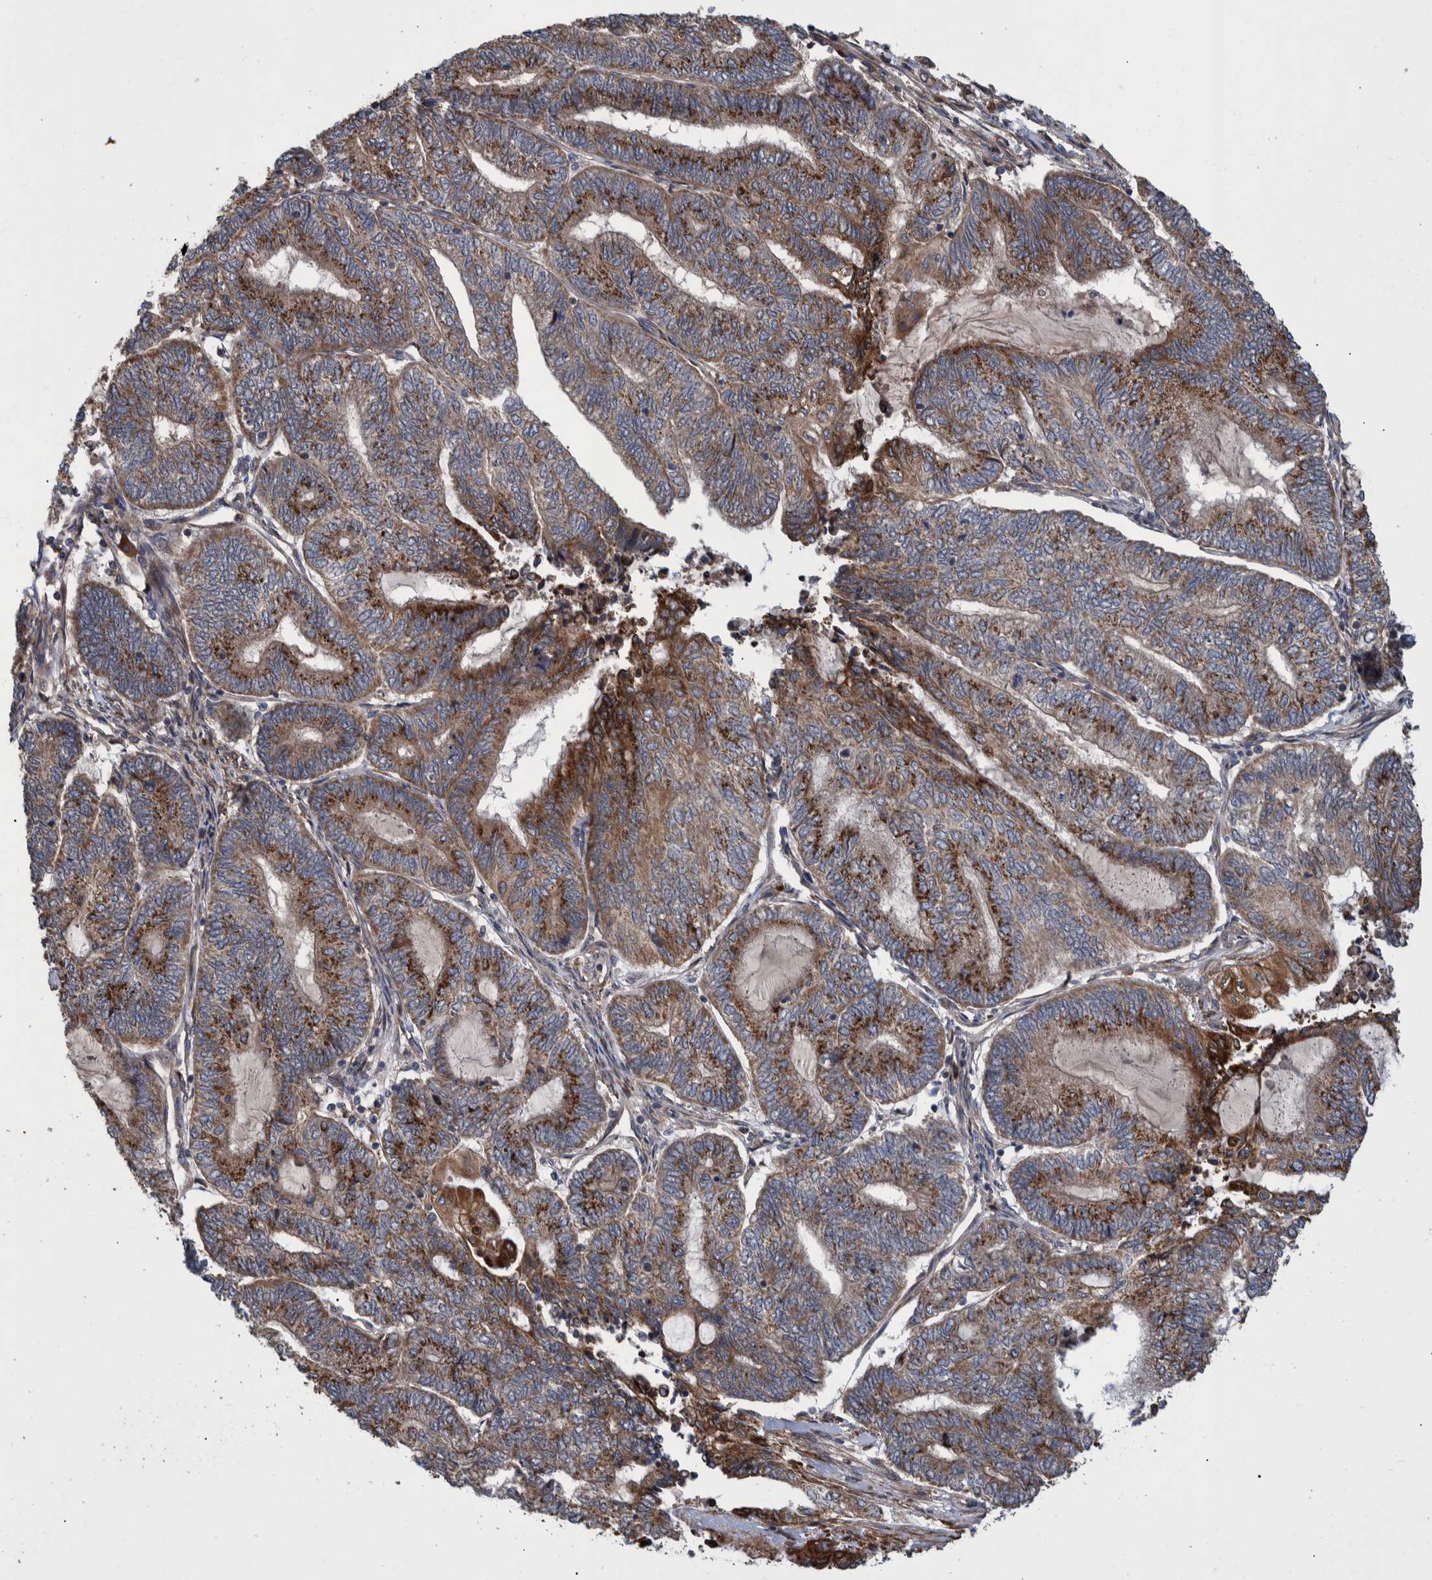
{"staining": {"intensity": "moderate", "quantity": "25%-75%", "location": "cytoplasmic/membranous"}, "tissue": "endometrial cancer", "cell_type": "Tumor cells", "image_type": "cancer", "snomed": [{"axis": "morphology", "description": "Adenocarcinoma, NOS"}, {"axis": "topography", "description": "Uterus"}, {"axis": "topography", "description": "Endometrium"}], "caption": "Brown immunohistochemical staining in human endometrial cancer exhibits moderate cytoplasmic/membranous expression in approximately 25%-75% of tumor cells.", "gene": "B3GNTL1", "patient": {"sex": "female", "age": 70}}